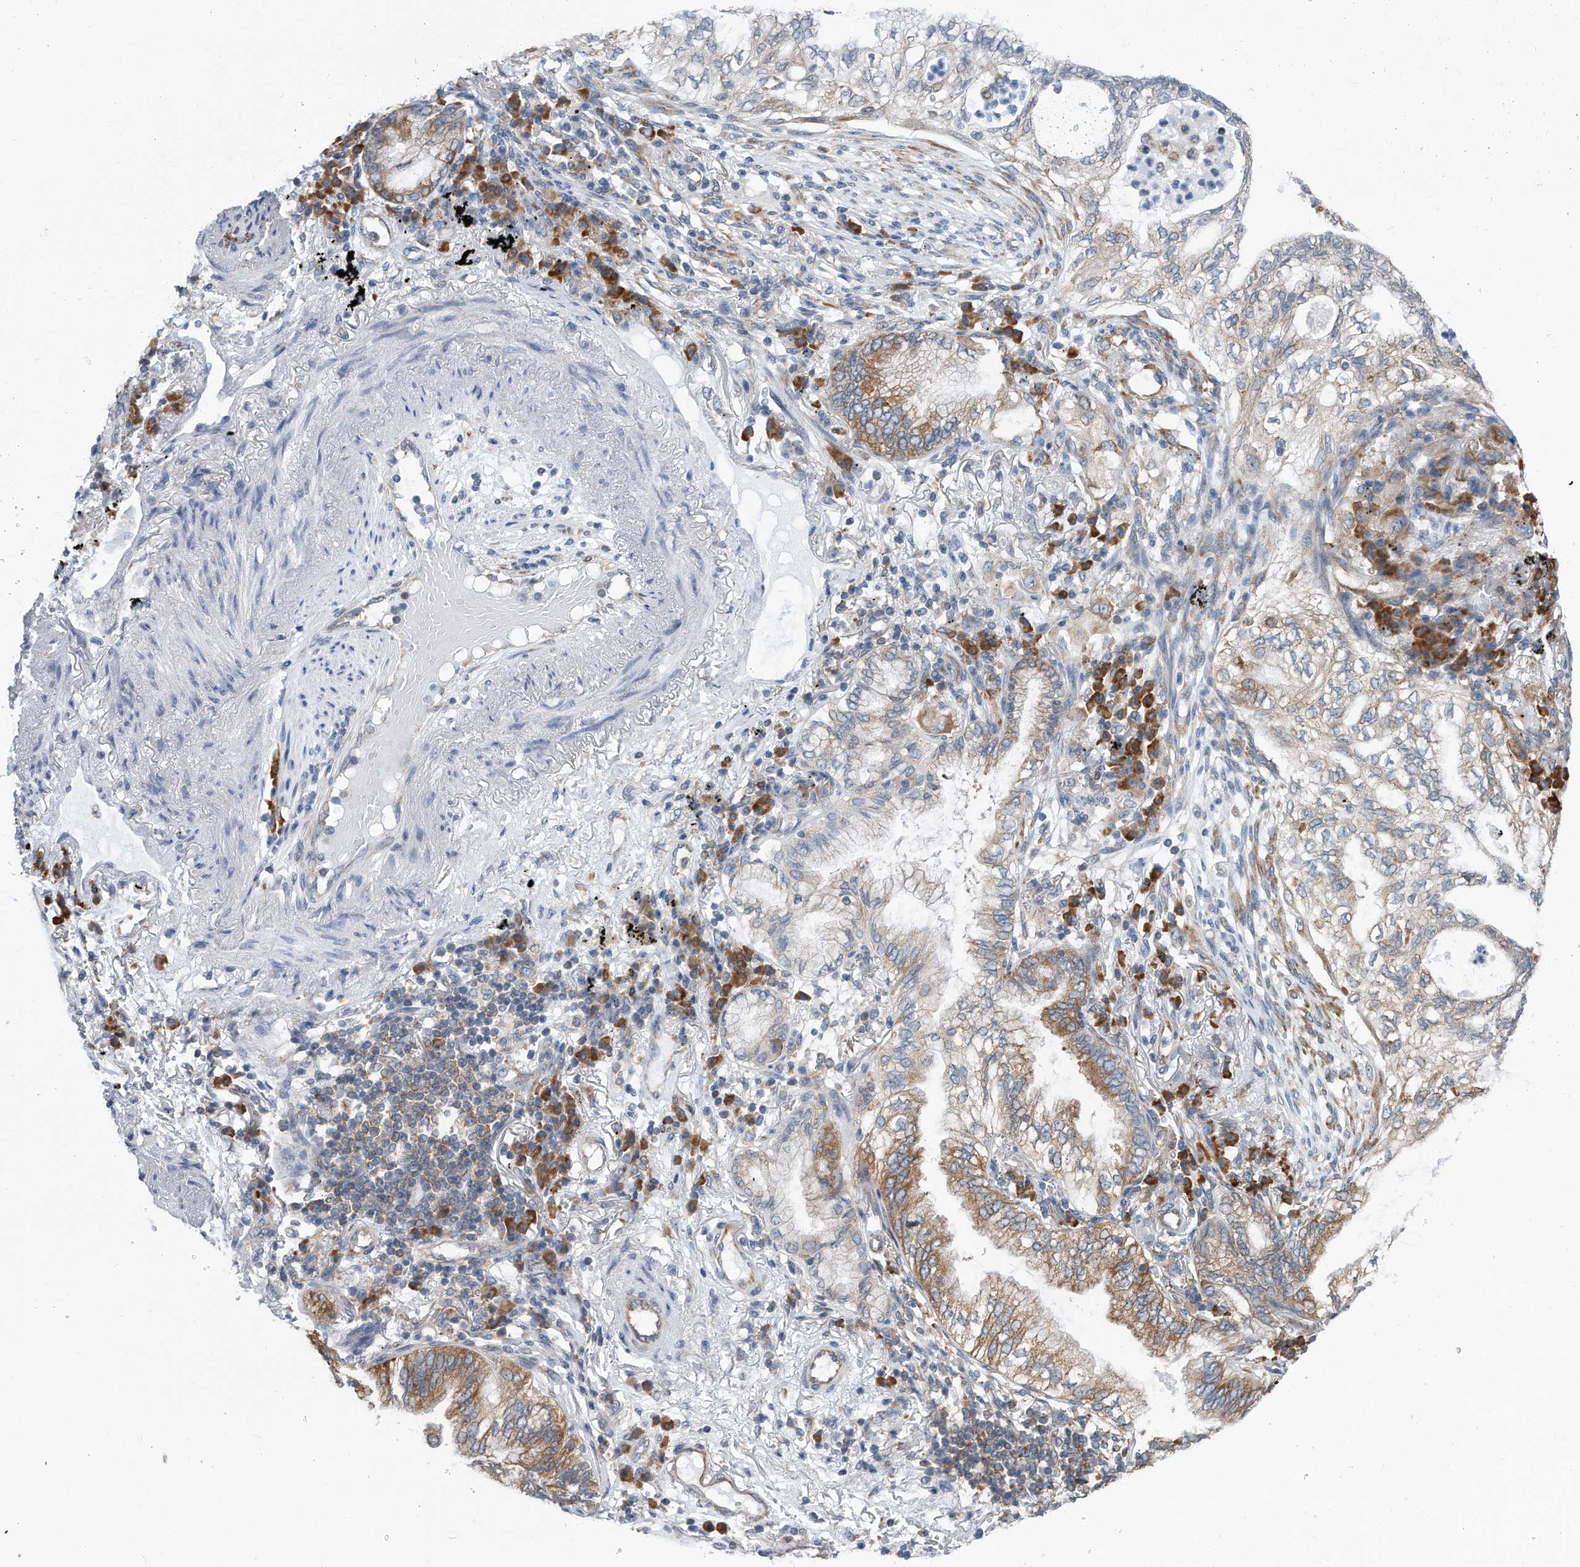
{"staining": {"intensity": "moderate", "quantity": "<25%", "location": "cytoplasmic/membranous"}, "tissue": "lung cancer", "cell_type": "Tumor cells", "image_type": "cancer", "snomed": [{"axis": "morphology", "description": "Adenocarcinoma, NOS"}, {"axis": "topography", "description": "Lung"}], "caption": "Human lung cancer (adenocarcinoma) stained with a protein marker reveals moderate staining in tumor cells.", "gene": "RPL26L1", "patient": {"sex": "female", "age": 70}}